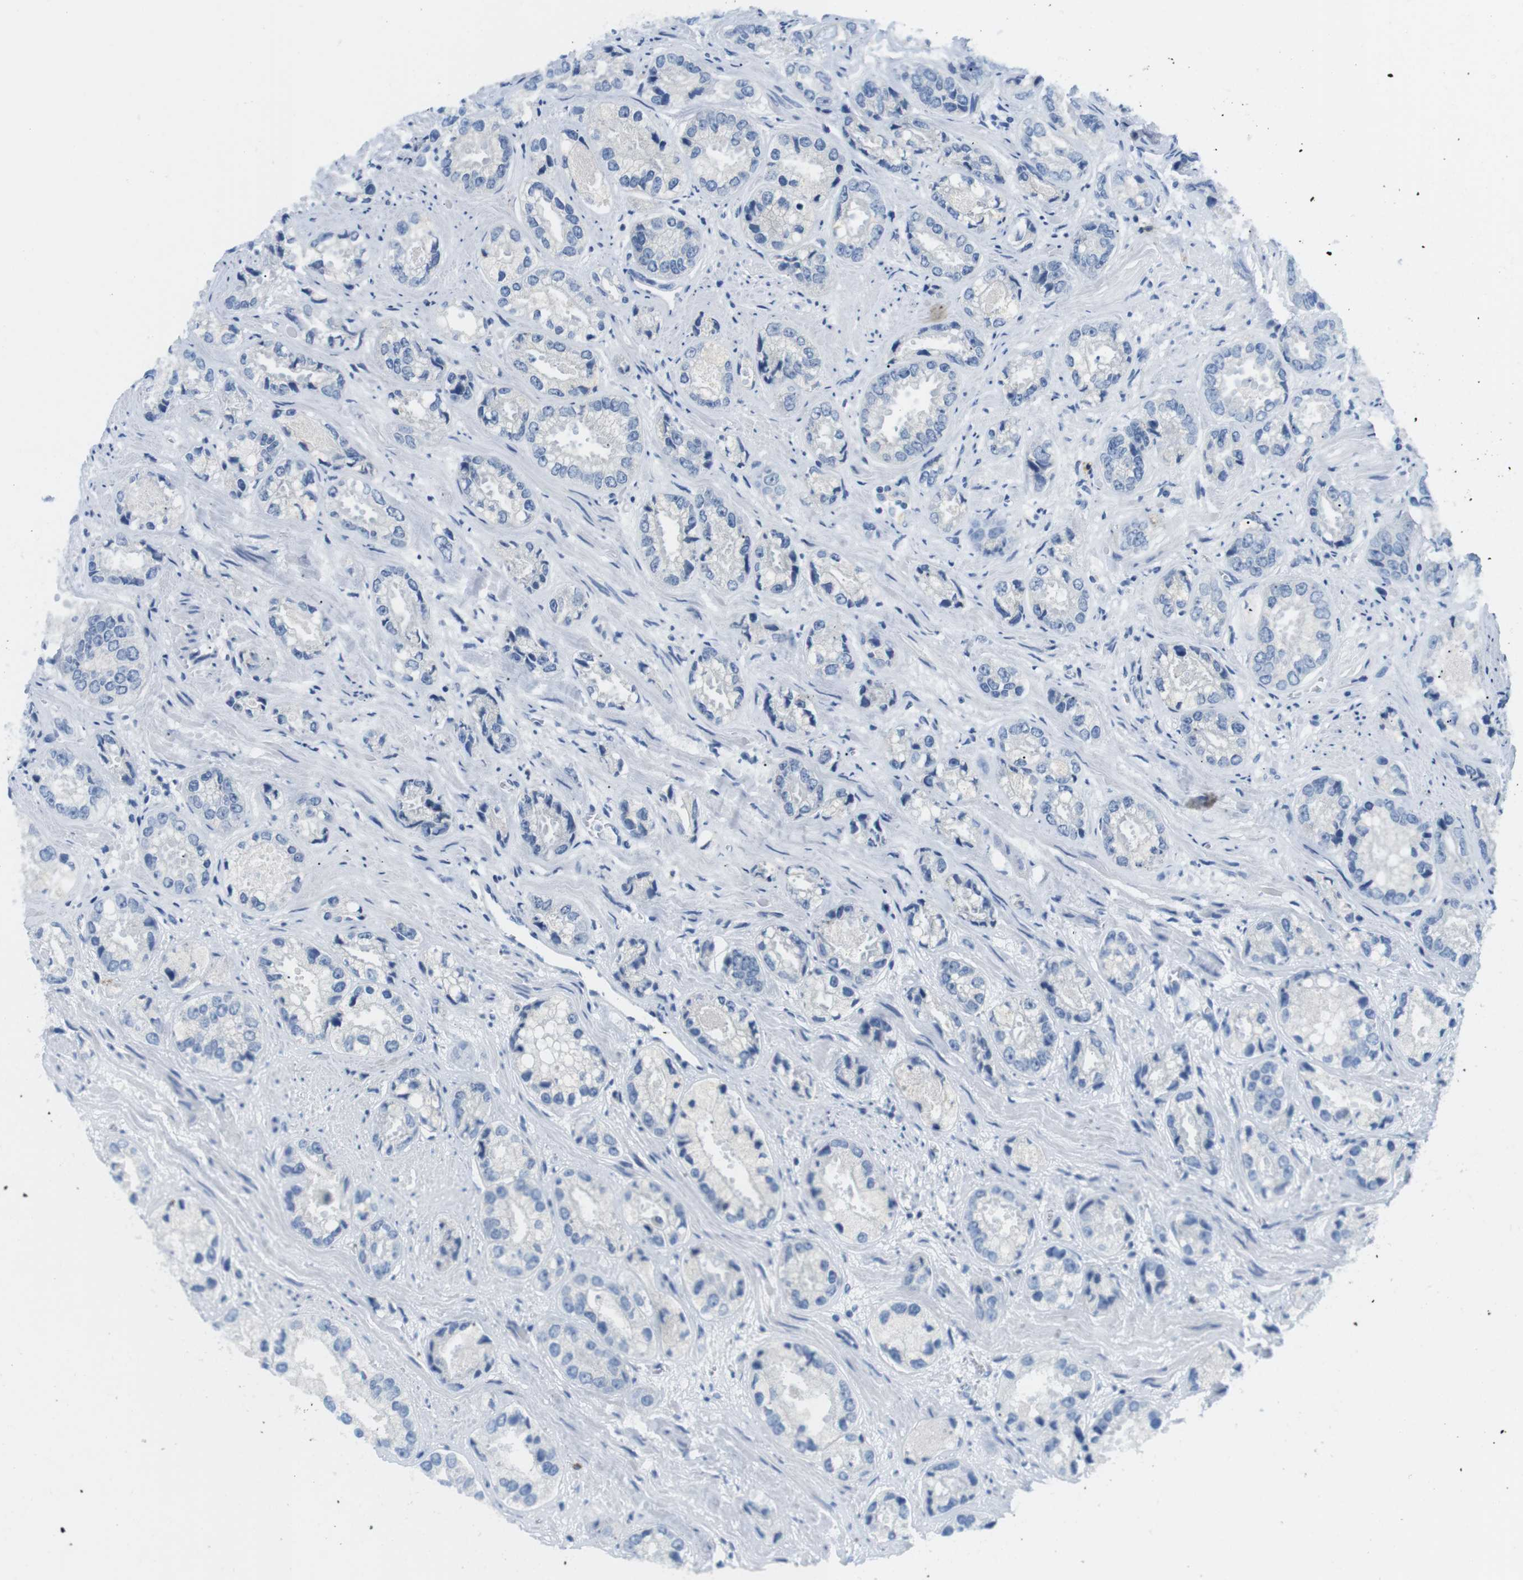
{"staining": {"intensity": "negative", "quantity": "none", "location": "none"}, "tissue": "prostate cancer", "cell_type": "Tumor cells", "image_type": "cancer", "snomed": [{"axis": "morphology", "description": "Adenocarcinoma, High grade"}, {"axis": "topography", "description": "Prostate"}], "caption": "Tumor cells are negative for protein expression in human prostate adenocarcinoma (high-grade).", "gene": "TNFRSF4", "patient": {"sex": "male", "age": 61}}